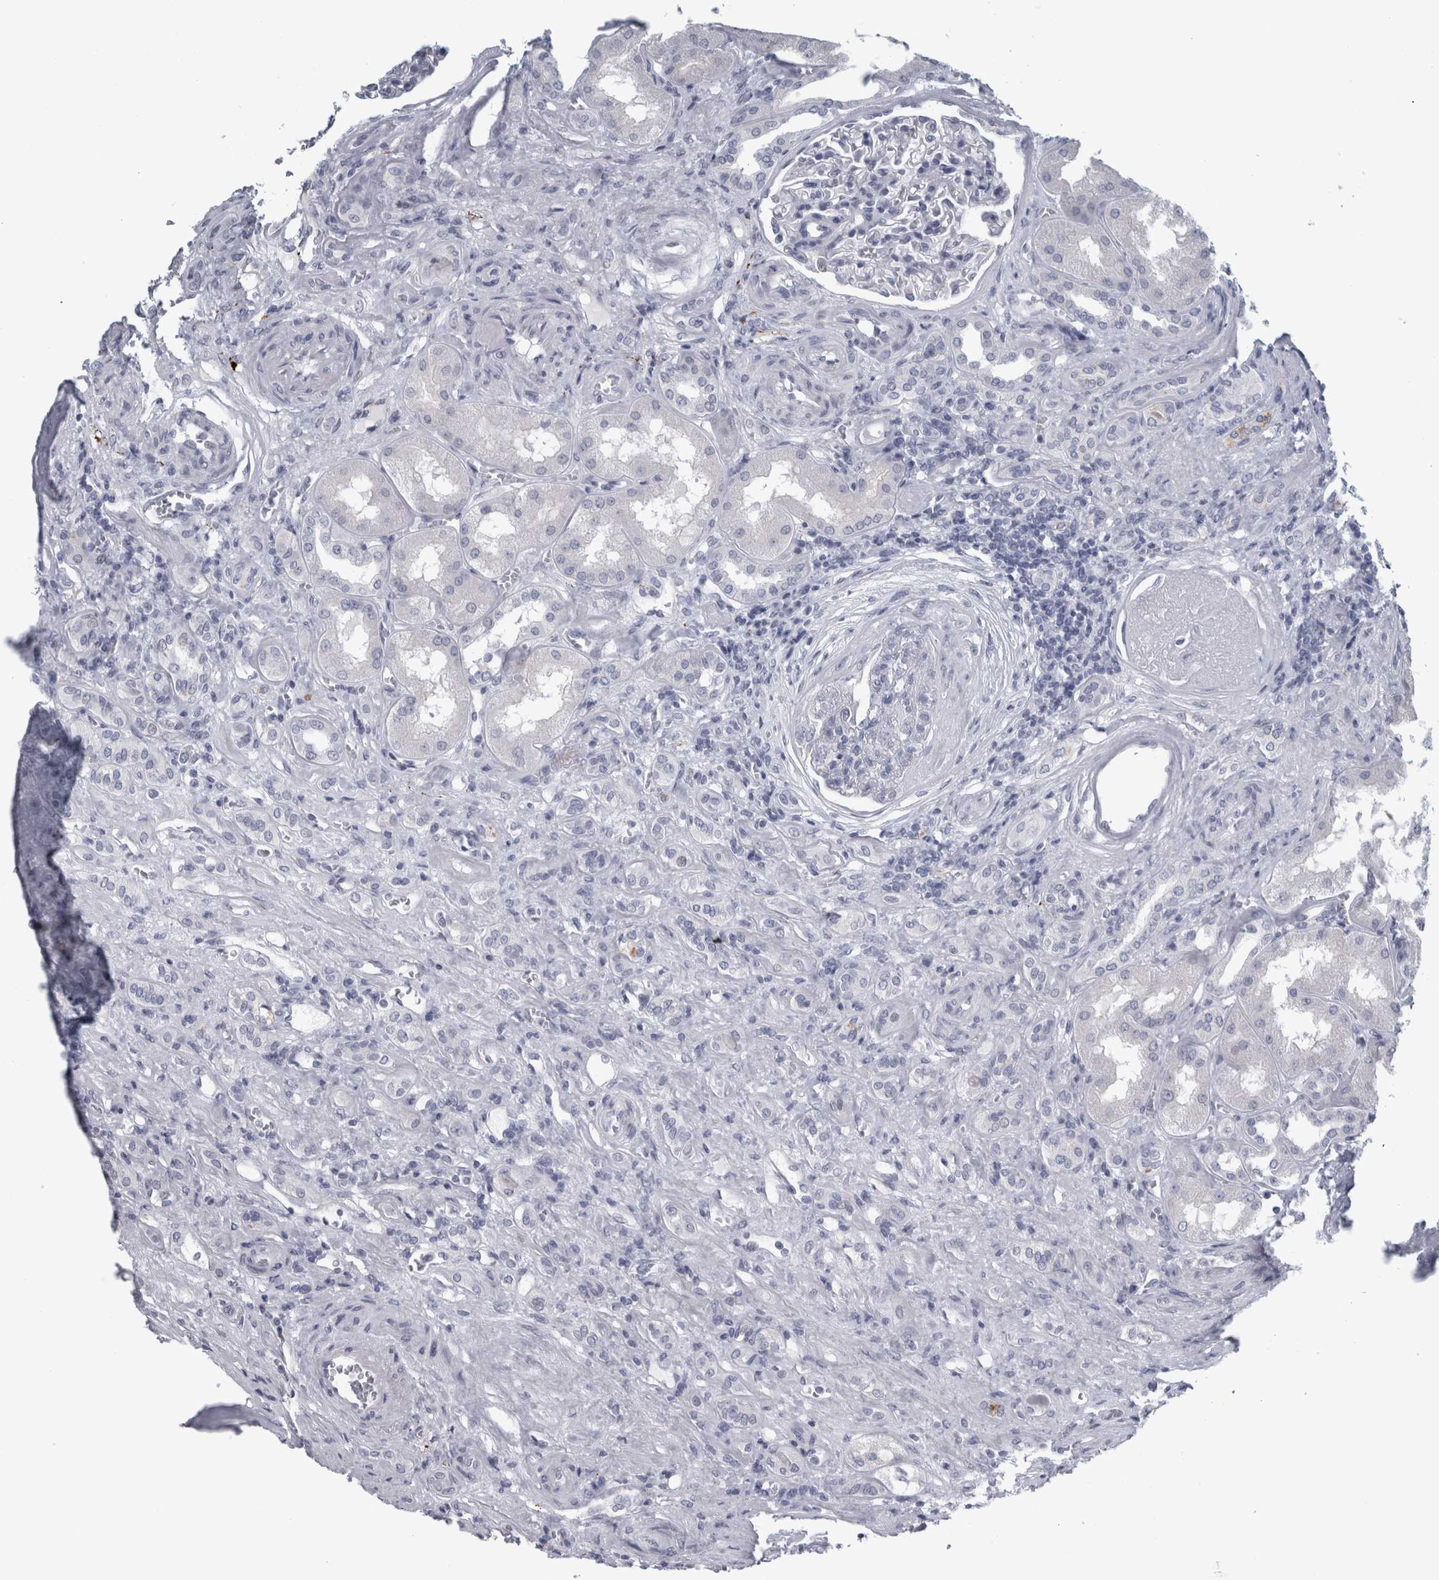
{"staining": {"intensity": "negative", "quantity": "none", "location": "none"}, "tissue": "renal cancer", "cell_type": "Tumor cells", "image_type": "cancer", "snomed": [{"axis": "morphology", "description": "Adenocarcinoma, NOS"}, {"axis": "topography", "description": "Kidney"}], "caption": "Immunohistochemical staining of human renal adenocarcinoma demonstrates no significant positivity in tumor cells.", "gene": "CPE", "patient": {"sex": "male", "age": 46}}